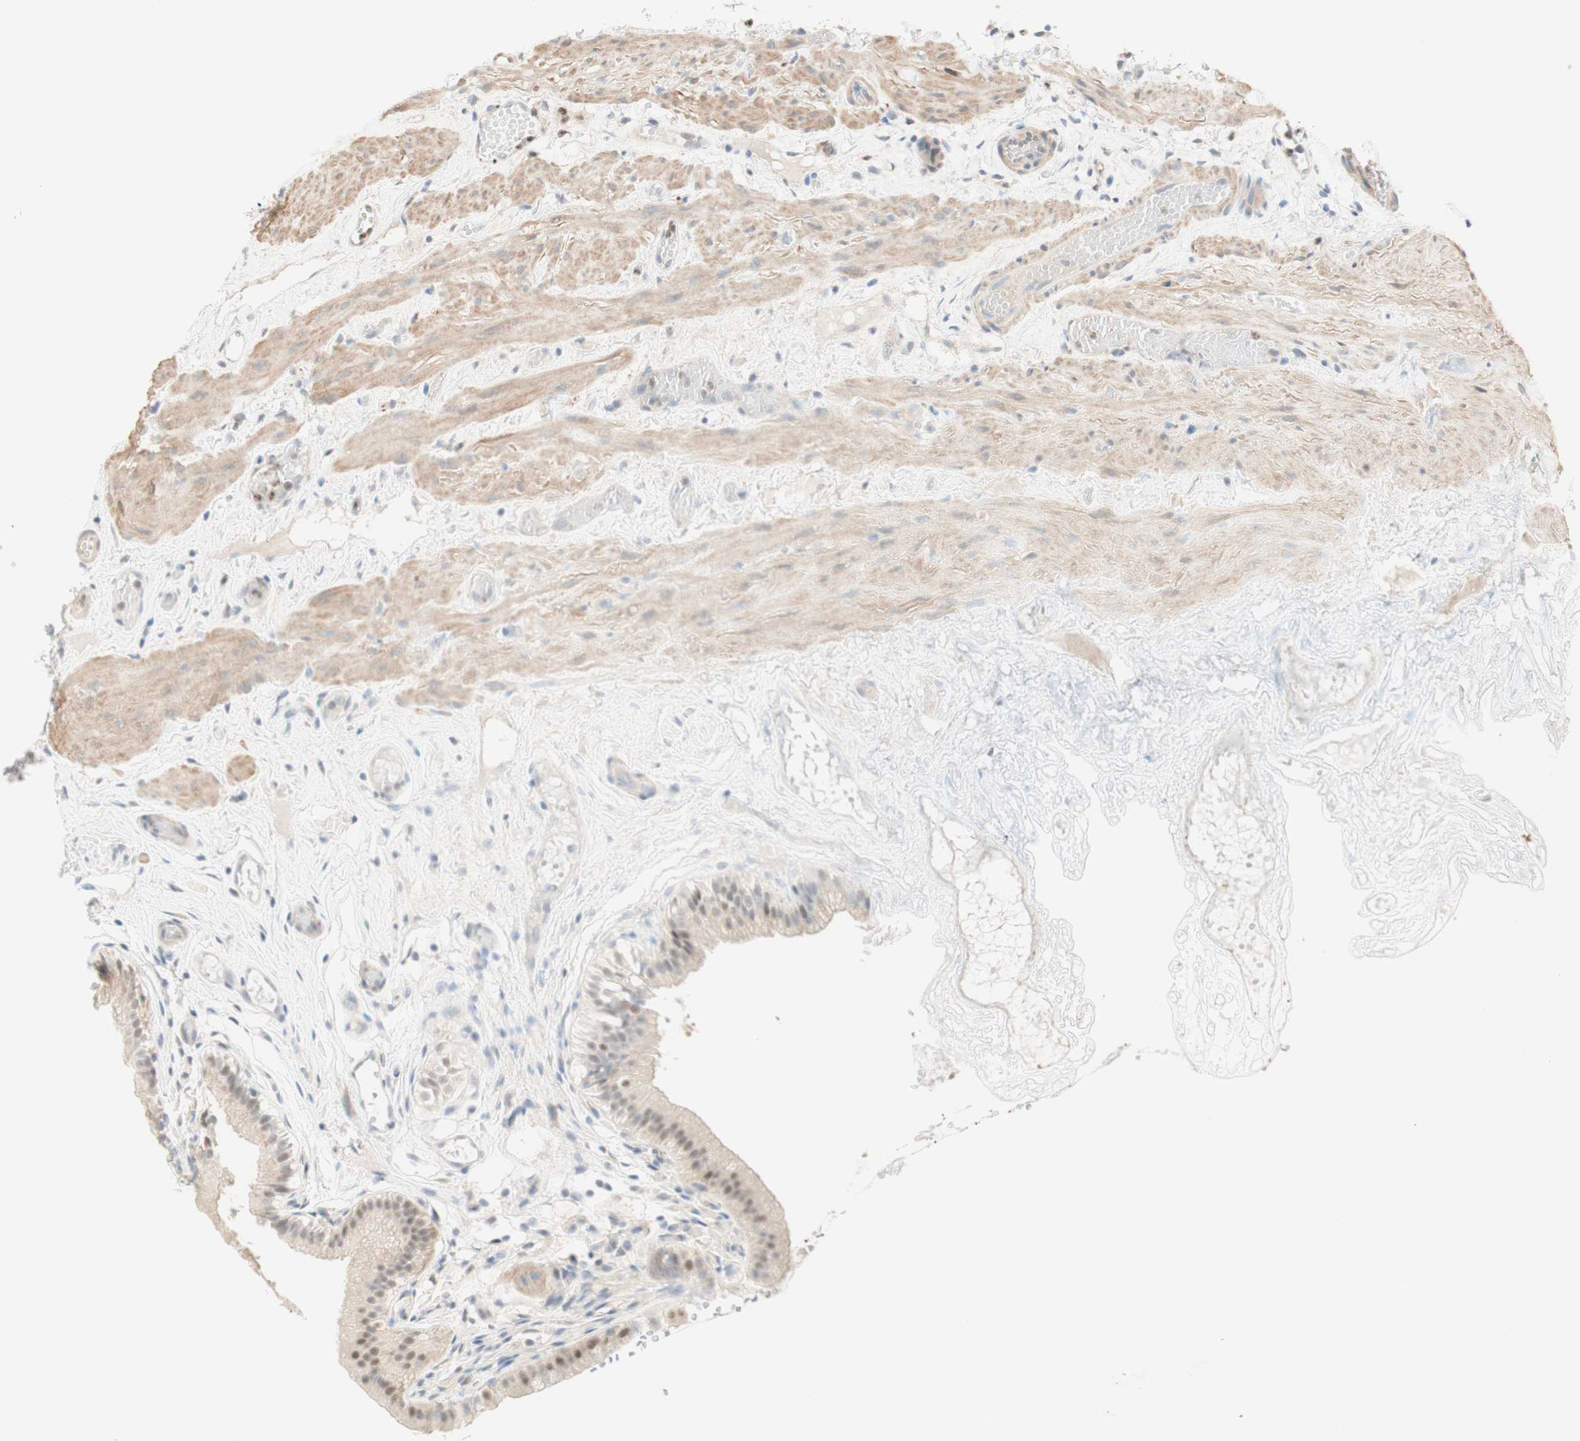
{"staining": {"intensity": "moderate", "quantity": "25%-75%", "location": "cytoplasmic/membranous,nuclear"}, "tissue": "gallbladder", "cell_type": "Glandular cells", "image_type": "normal", "snomed": [{"axis": "morphology", "description": "Normal tissue, NOS"}, {"axis": "topography", "description": "Gallbladder"}], "caption": "DAB immunohistochemical staining of benign human gallbladder exhibits moderate cytoplasmic/membranous,nuclear protein positivity in about 25%-75% of glandular cells. Immunohistochemistry (ihc) stains the protein of interest in brown and the nuclei are stained blue.", "gene": "RFNG", "patient": {"sex": "female", "age": 26}}